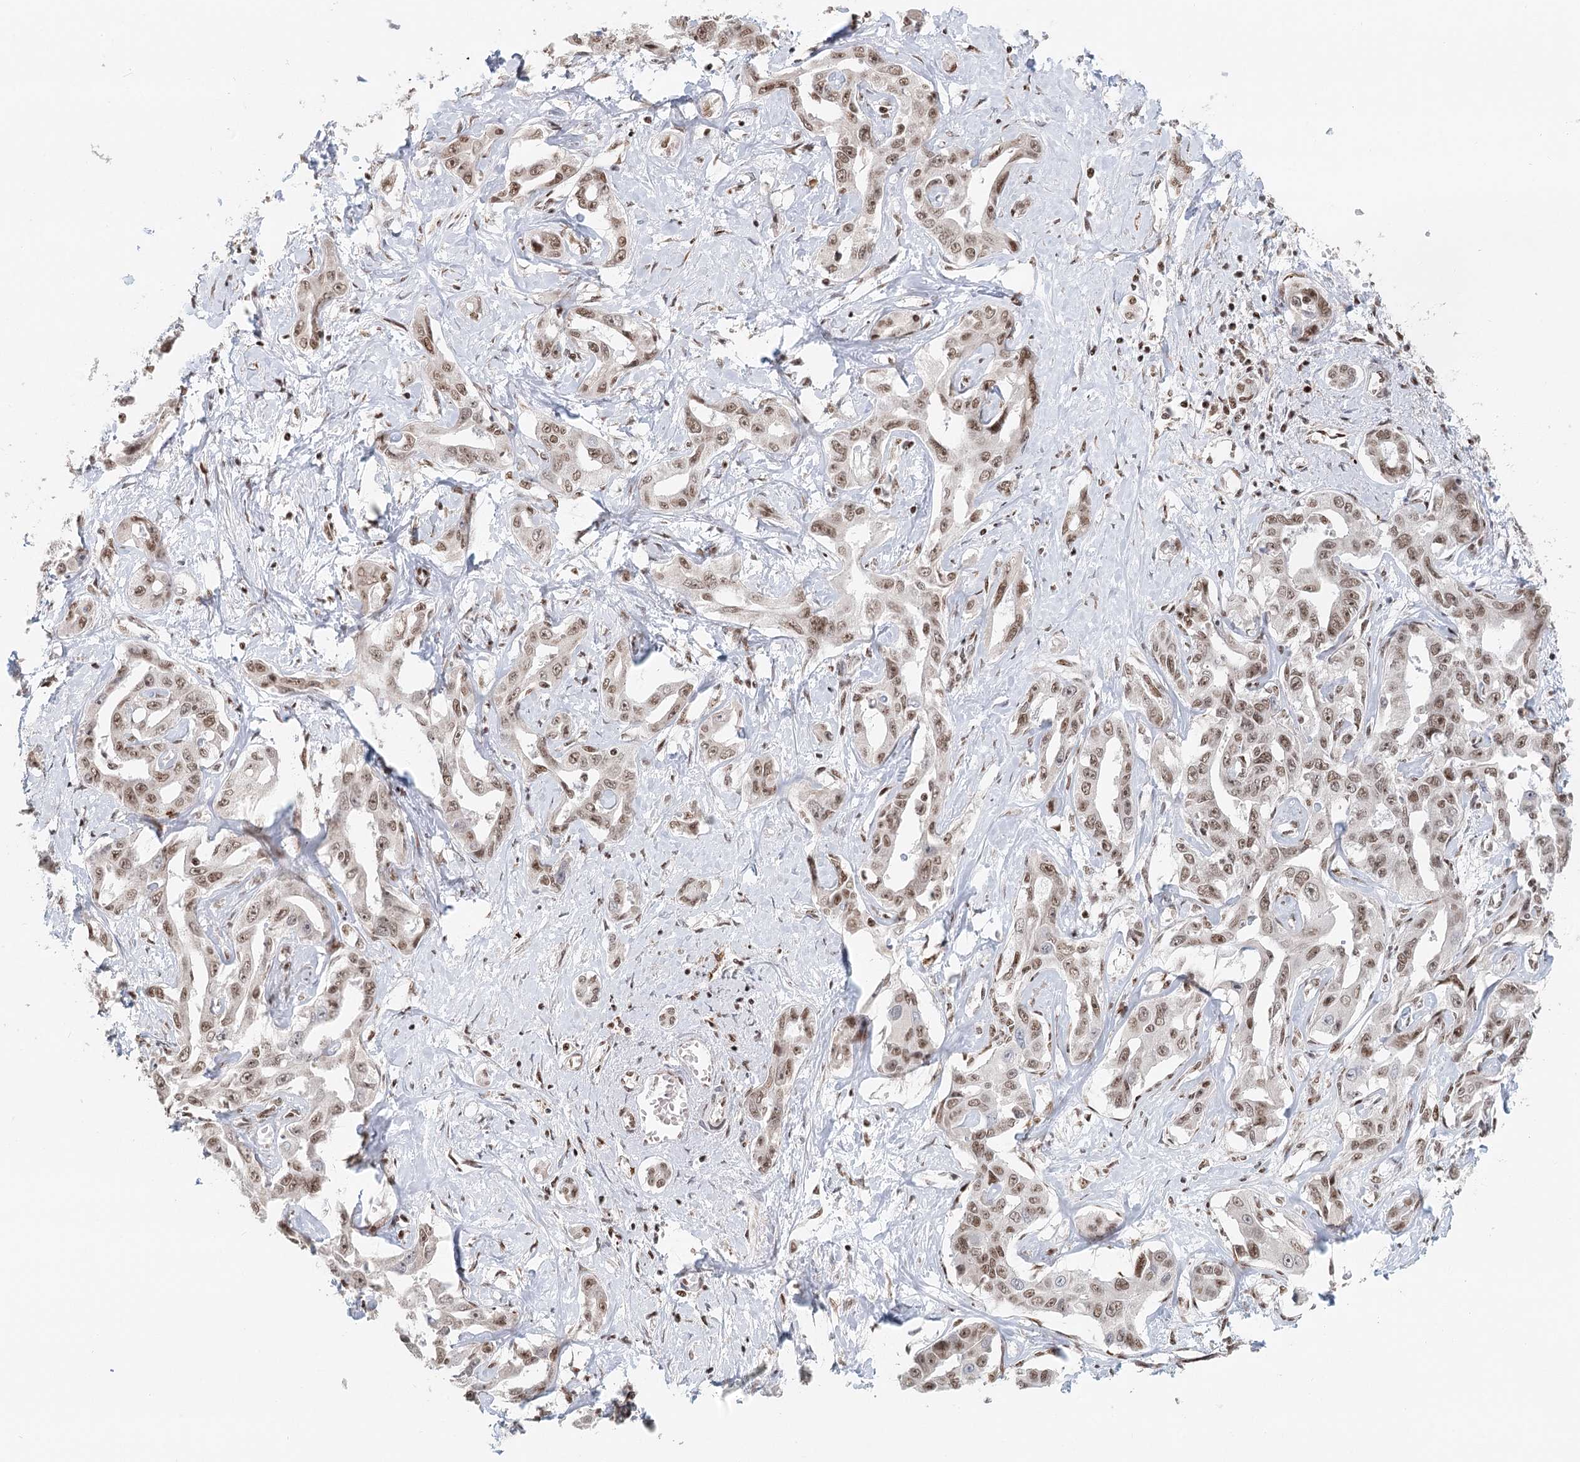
{"staining": {"intensity": "moderate", "quantity": ">75%", "location": "nuclear"}, "tissue": "liver cancer", "cell_type": "Tumor cells", "image_type": "cancer", "snomed": [{"axis": "morphology", "description": "Cholangiocarcinoma"}, {"axis": "topography", "description": "Liver"}], "caption": "Protein staining displays moderate nuclear expression in approximately >75% of tumor cells in liver cancer.", "gene": "BNIP5", "patient": {"sex": "male", "age": 59}}